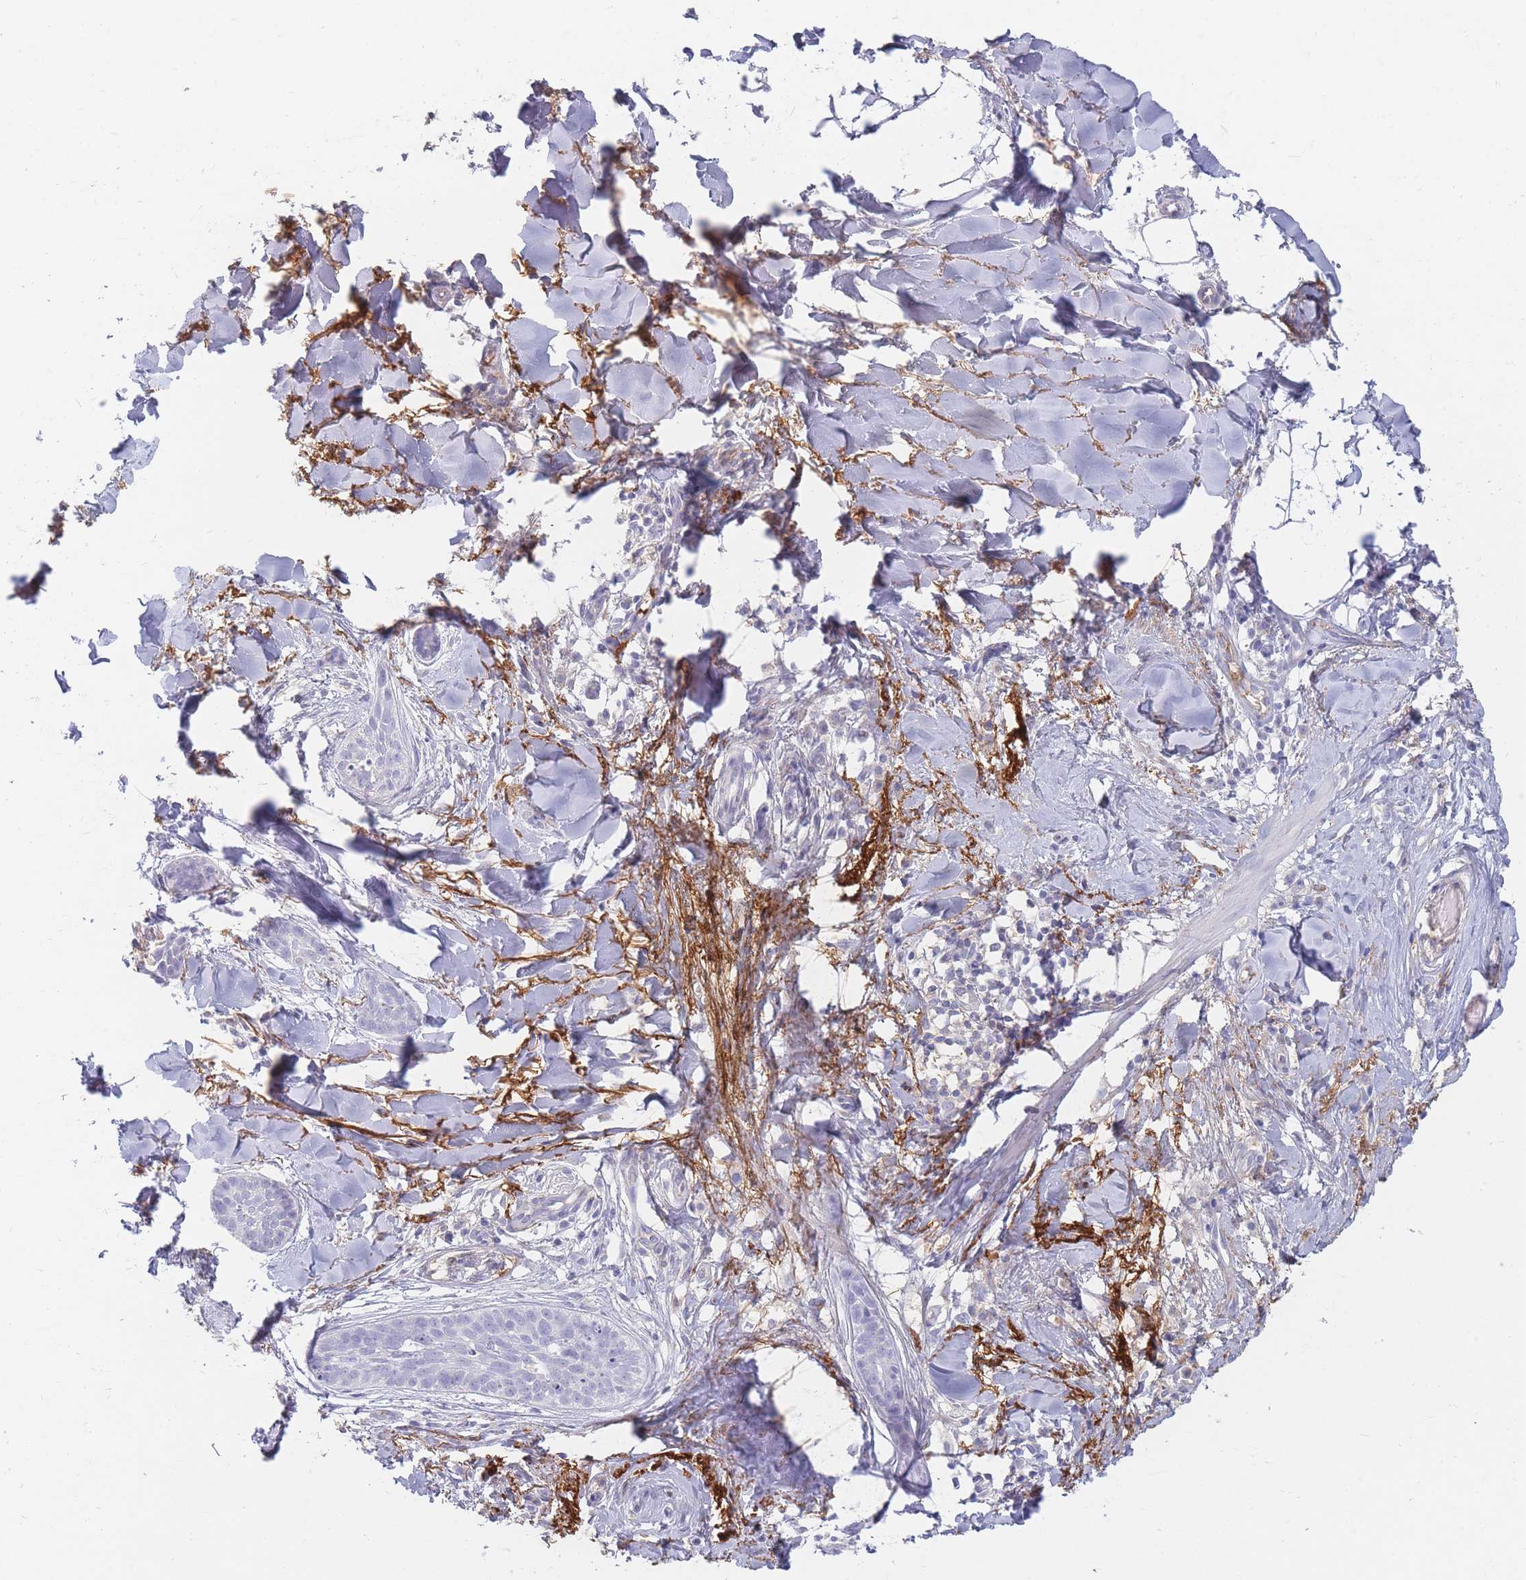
{"staining": {"intensity": "negative", "quantity": "none", "location": "none"}, "tissue": "skin cancer", "cell_type": "Tumor cells", "image_type": "cancer", "snomed": [{"axis": "morphology", "description": "Basal cell carcinoma"}, {"axis": "topography", "description": "Skin"}], "caption": "Skin cancer (basal cell carcinoma) was stained to show a protein in brown. There is no significant positivity in tumor cells.", "gene": "PRG4", "patient": {"sex": "male", "age": 52}}